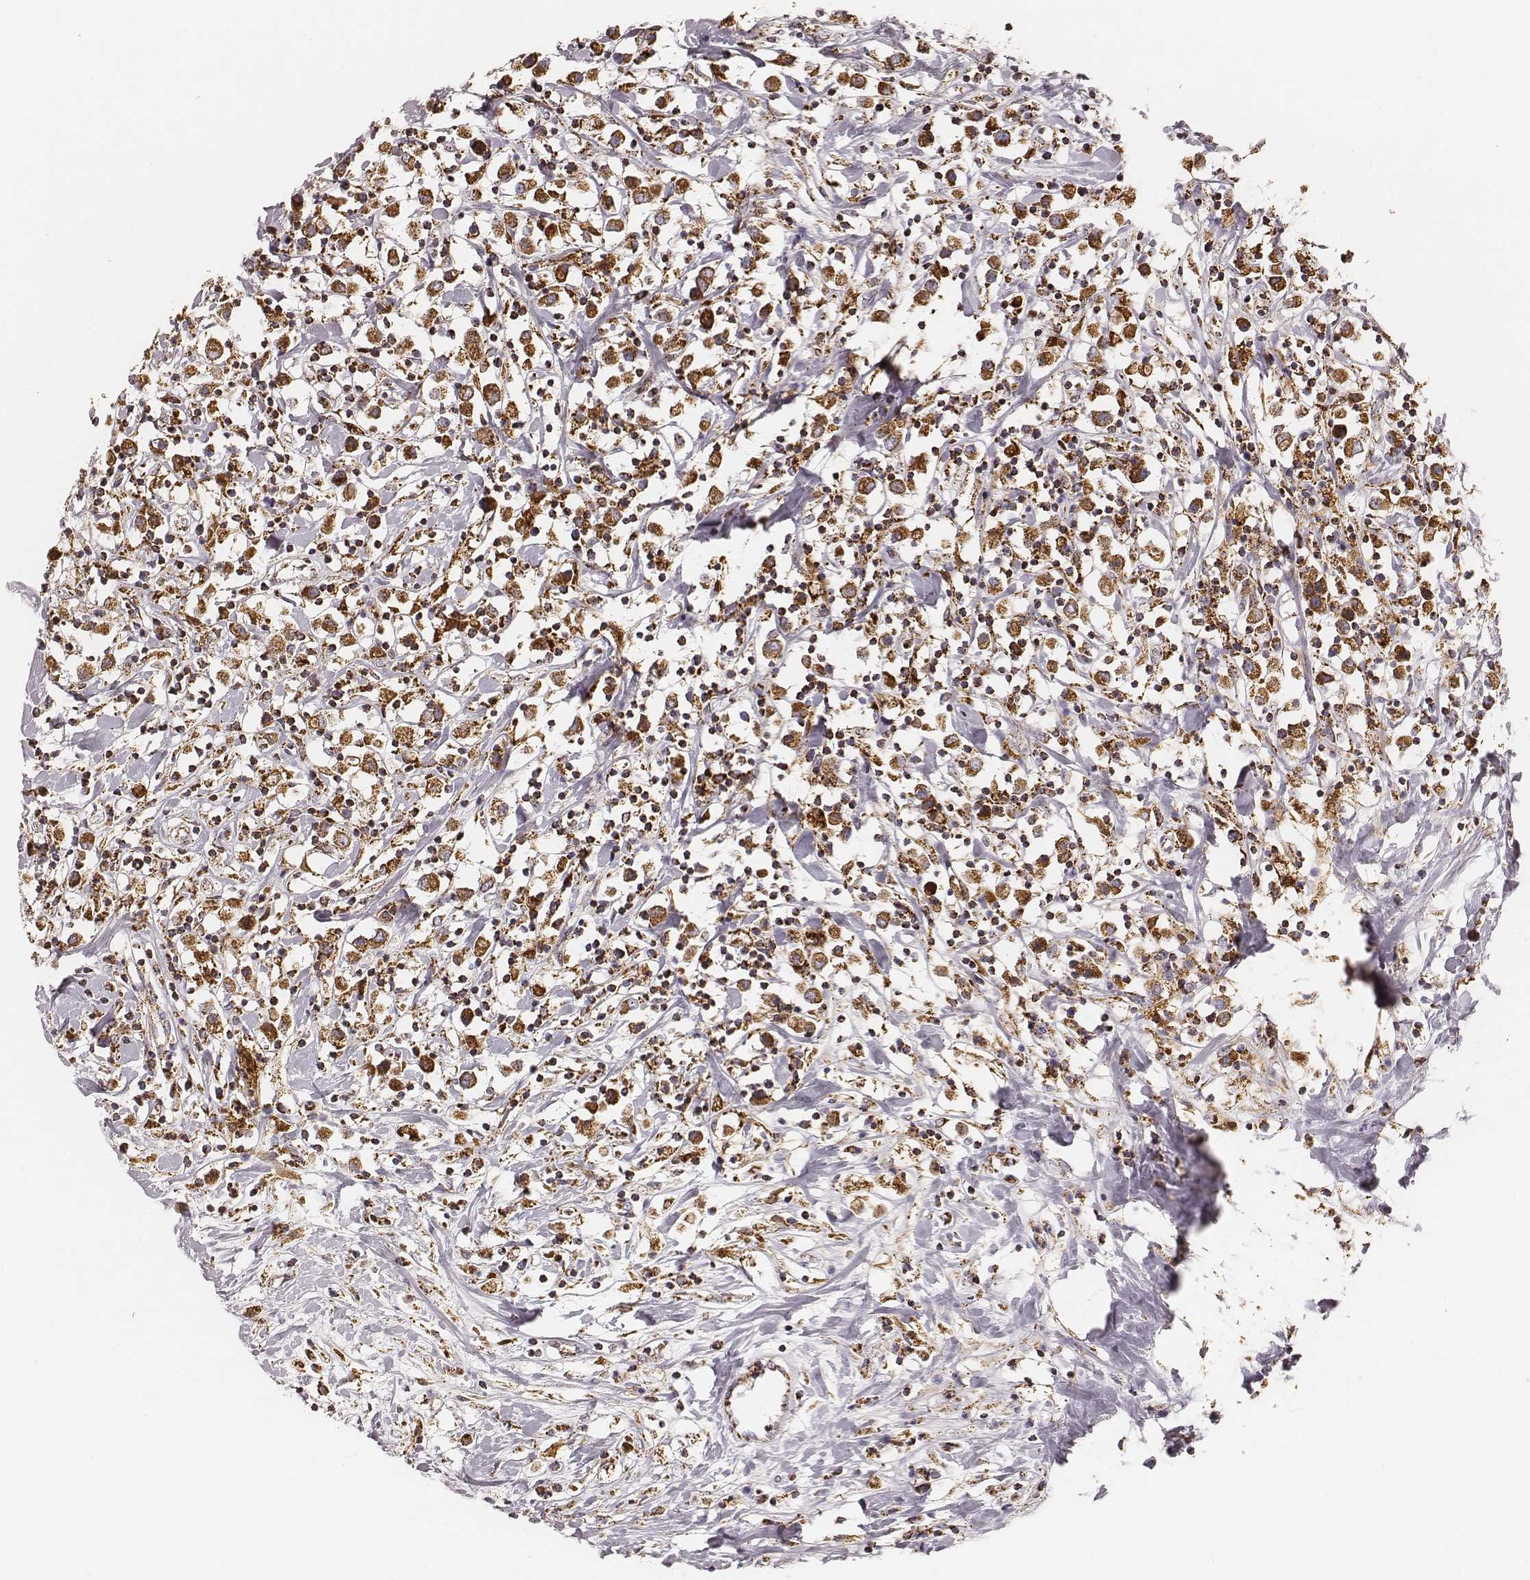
{"staining": {"intensity": "strong", "quantity": ">75%", "location": "cytoplasmic/membranous"}, "tissue": "breast cancer", "cell_type": "Tumor cells", "image_type": "cancer", "snomed": [{"axis": "morphology", "description": "Duct carcinoma"}, {"axis": "topography", "description": "Breast"}], "caption": "A high amount of strong cytoplasmic/membranous expression is identified in approximately >75% of tumor cells in breast cancer tissue. (Brightfield microscopy of DAB IHC at high magnification).", "gene": "CS", "patient": {"sex": "female", "age": 61}}